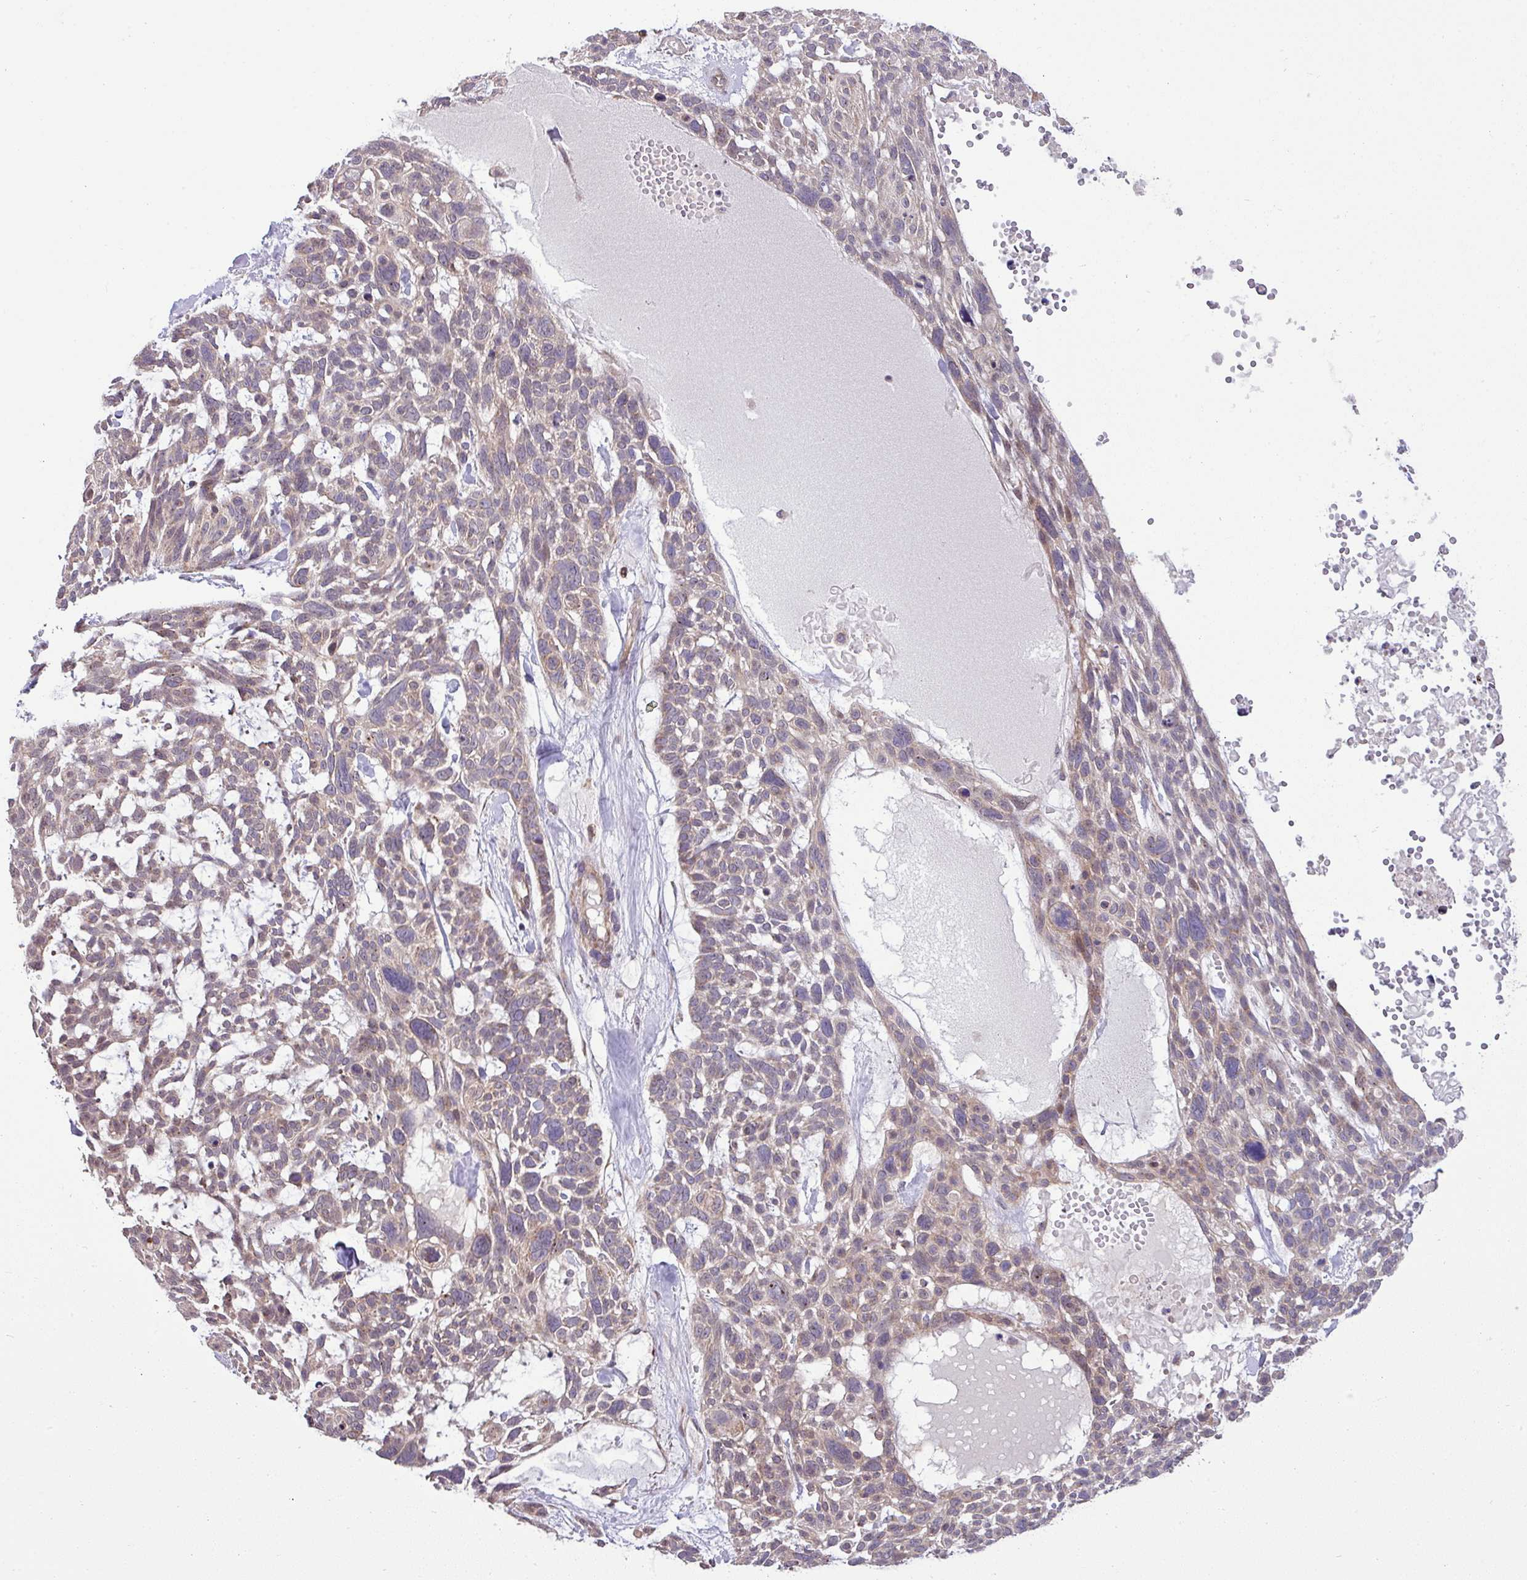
{"staining": {"intensity": "weak", "quantity": ">75%", "location": "cytoplasmic/membranous"}, "tissue": "skin cancer", "cell_type": "Tumor cells", "image_type": "cancer", "snomed": [{"axis": "morphology", "description": "Basal cell carcinoma"}, {"axis": "topography", "description": "Skin"}], "caption": "Skin cancer tissue demonstrates weak cytoplasmic/membranous staining in approximately >75% of tumor cells, visualized by immunohistochemistry.", "gene": "TIMMDC1", "patient": {"sex": "male", "age": 88}}